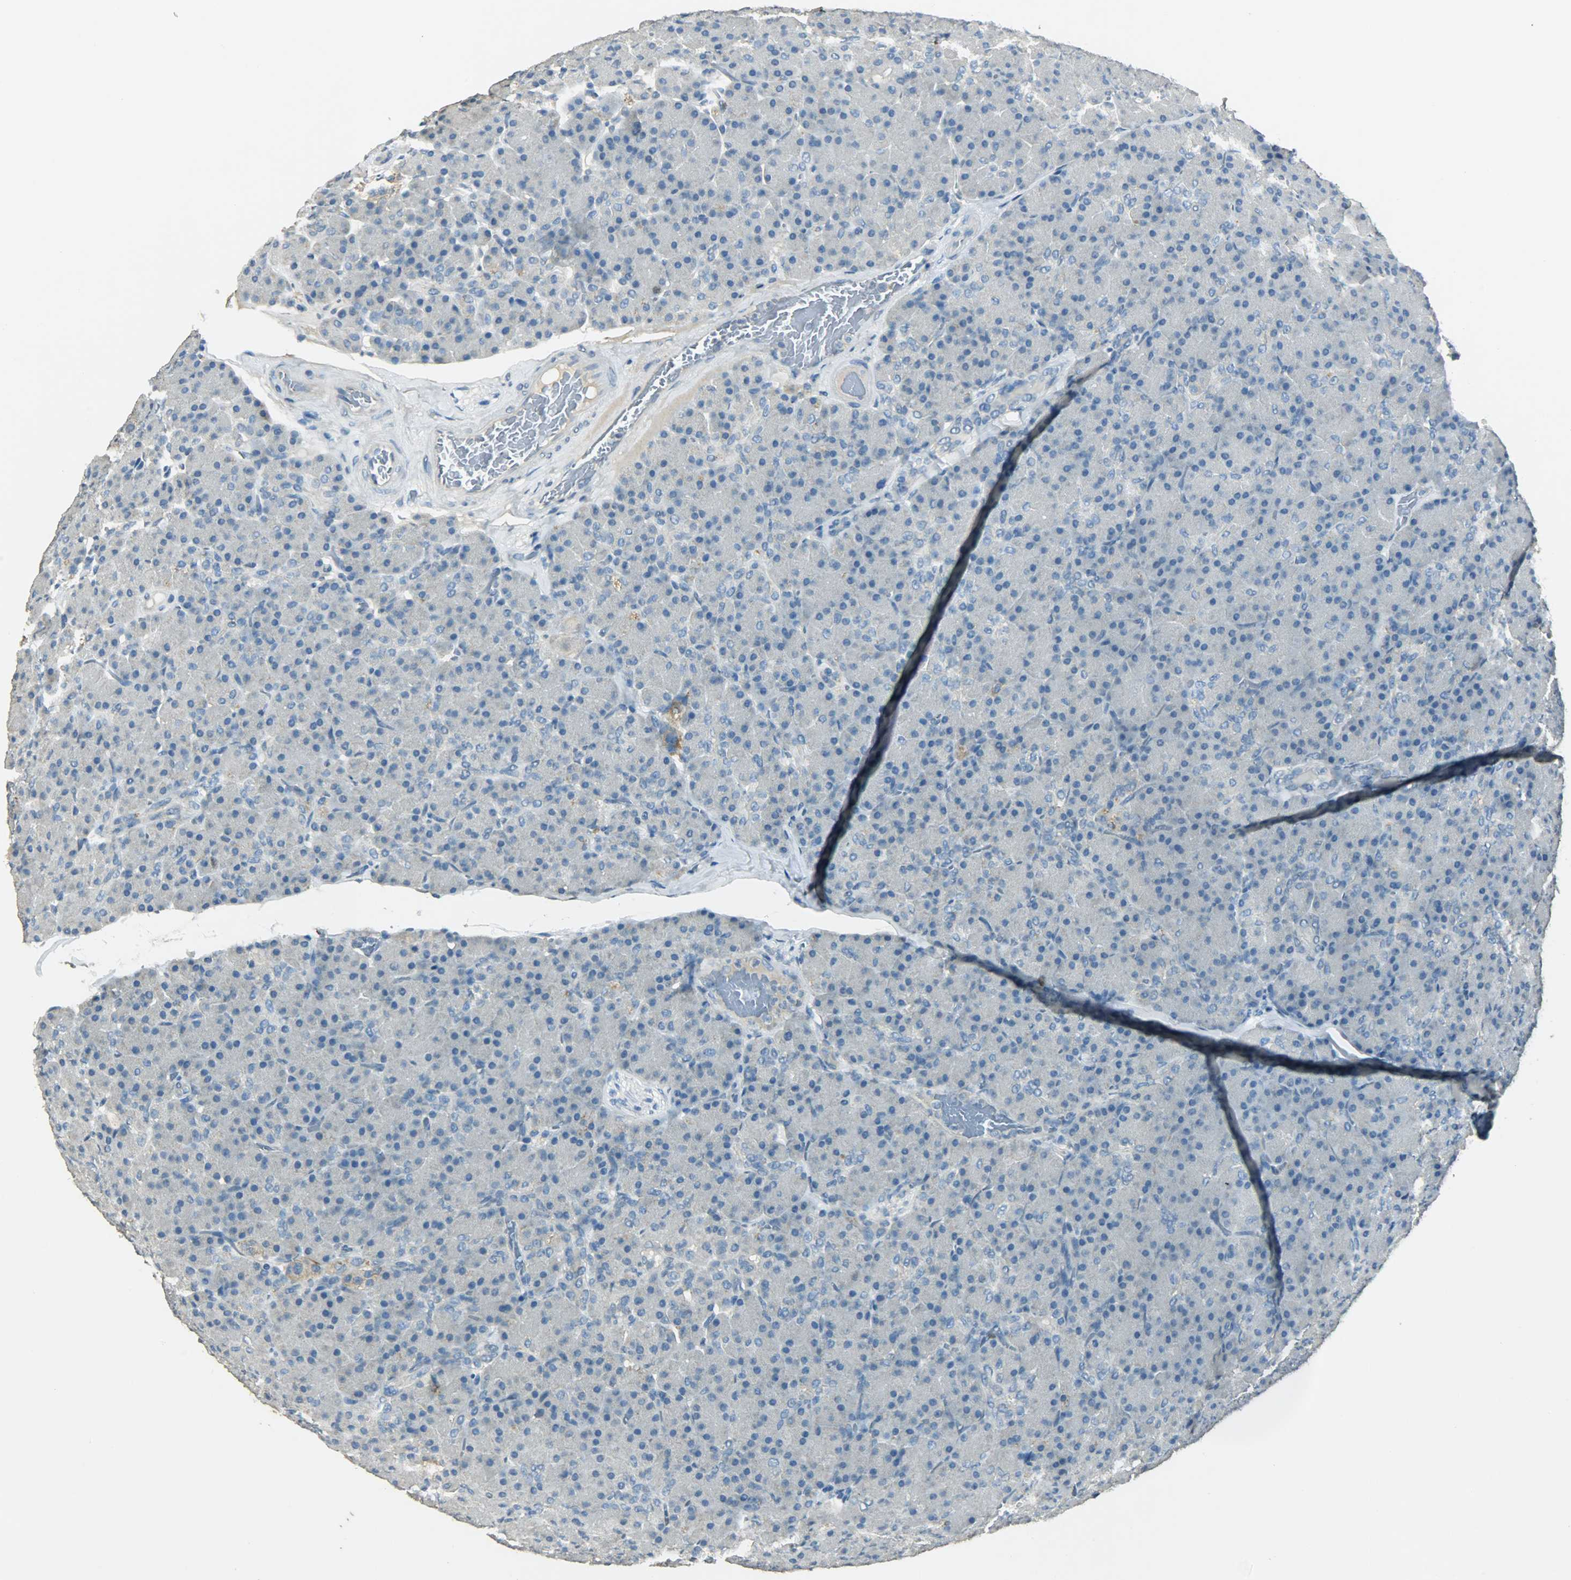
{"staining": {"intensity": "negative", "quantity": "none", "location": "none"}, "tissue": "pancreas", "cell_type": "Exocrine glandular cells", "image_type": "normal", "snomed": [{"axis": "morphology", "description": "Normal tissue, NOS"}, {"axis": "topography", "description": "Pancreas"}], "caption": "Micrograph shows no protein staining in exocrine glandular cells of unremarkable pancreas. (IHC, brightfield microscopy, high magnification).", "gene": "TPX2", "patient": {"sex": "female", "age": 43}}